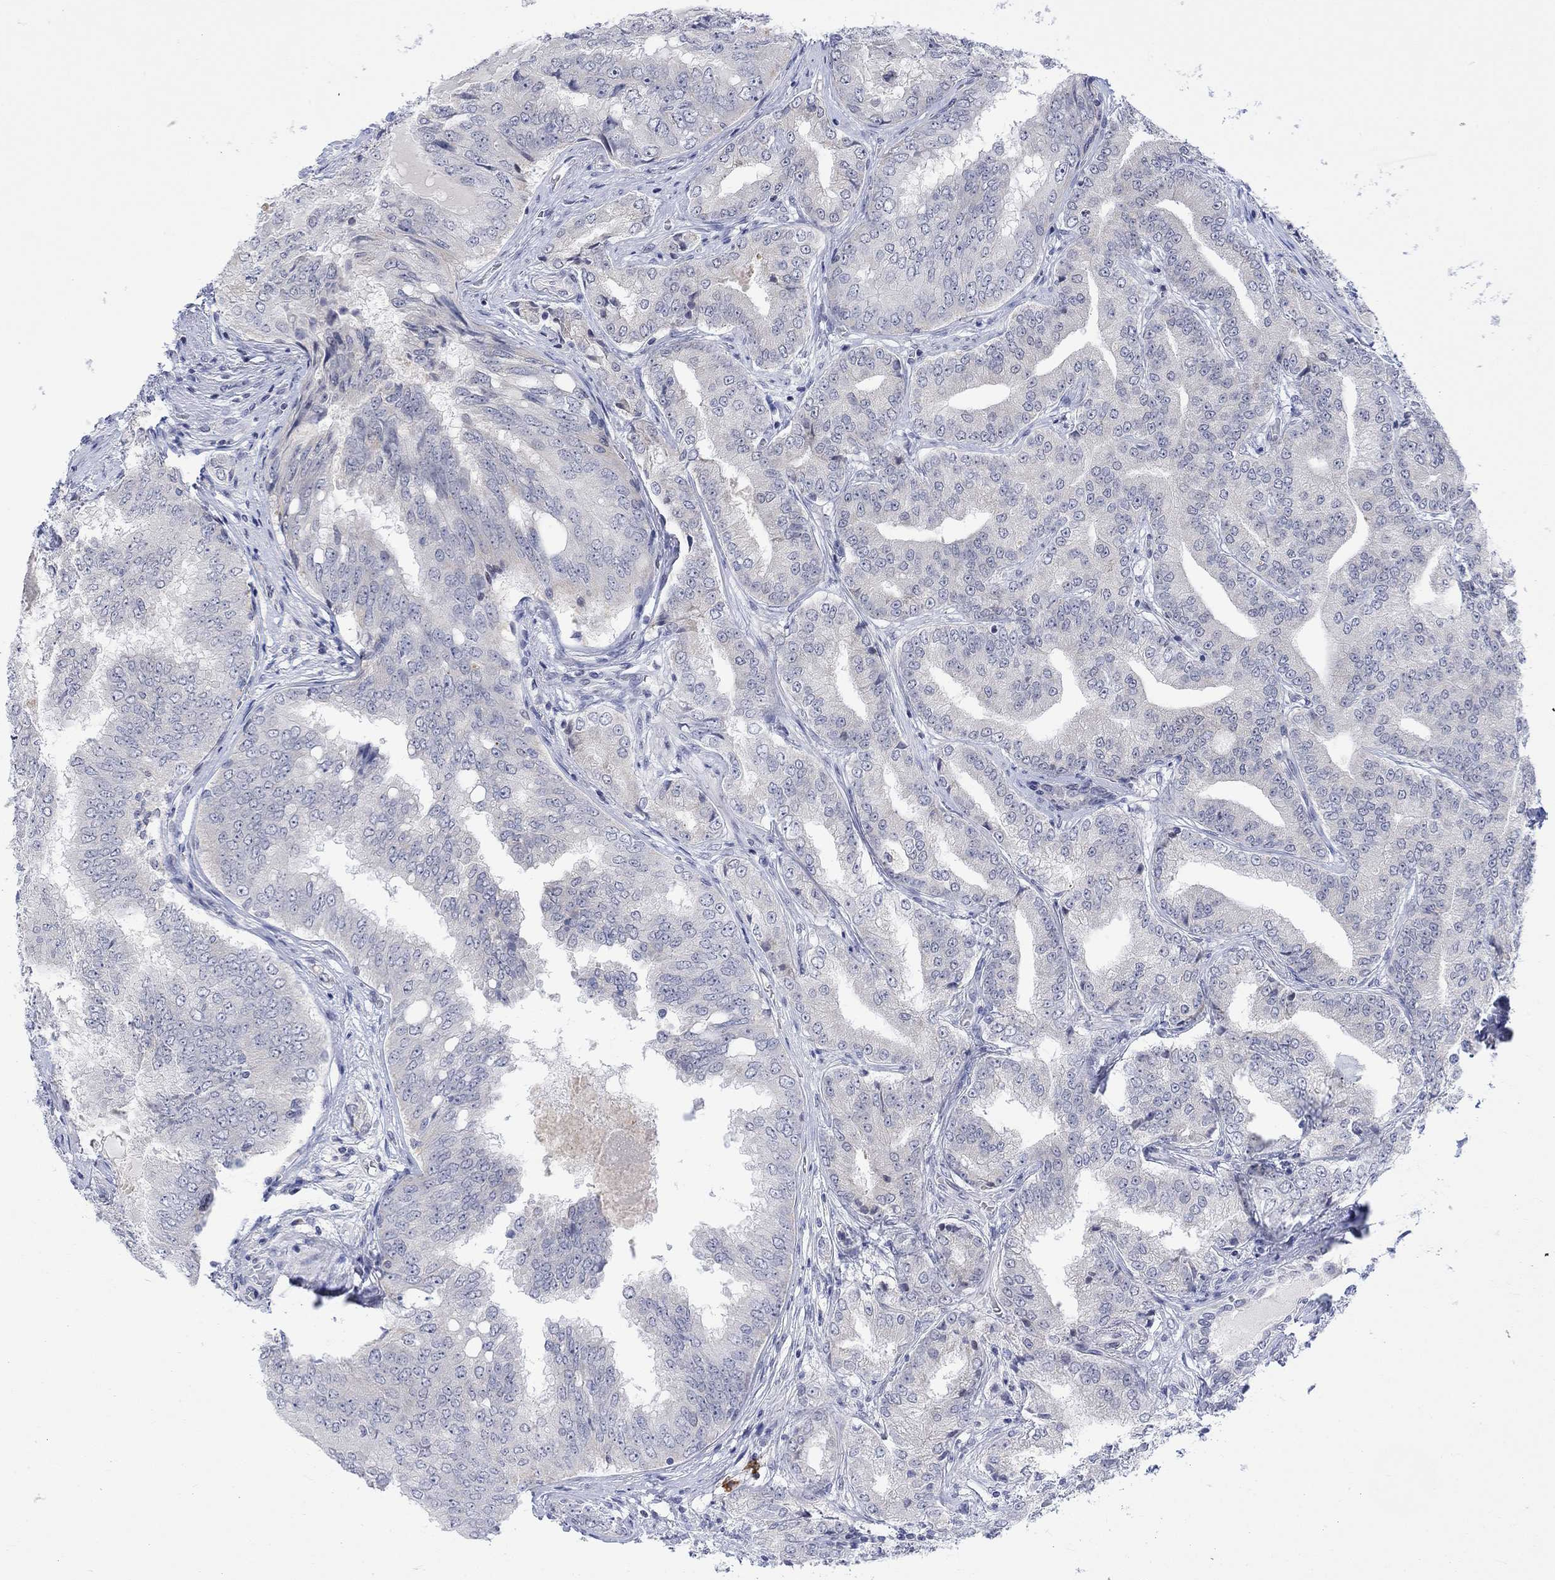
{"staining": {"intensity": "negative", "quantity": "none", "location": "none"}, "tissue": "prostate cancer", "cell_type": "Tumor cells", "image_type": "cancer", "snomed": [{"axis": "morphology", "description": "Adenocarcinoma, NOS"}, {"axis": "topography", "description": "Prostate"}], "caption": "An immunohistochemistry image of adenocarcinoma (prostate) is shown. There is no staining in tumor cells of adenocarcinoma (prostate). The staining is performed using DAB brown chromogen with nuclei counter-stained in using hematoxylin.", "gene": "DCX", "patient": {"sex": "male", "age": 65}}